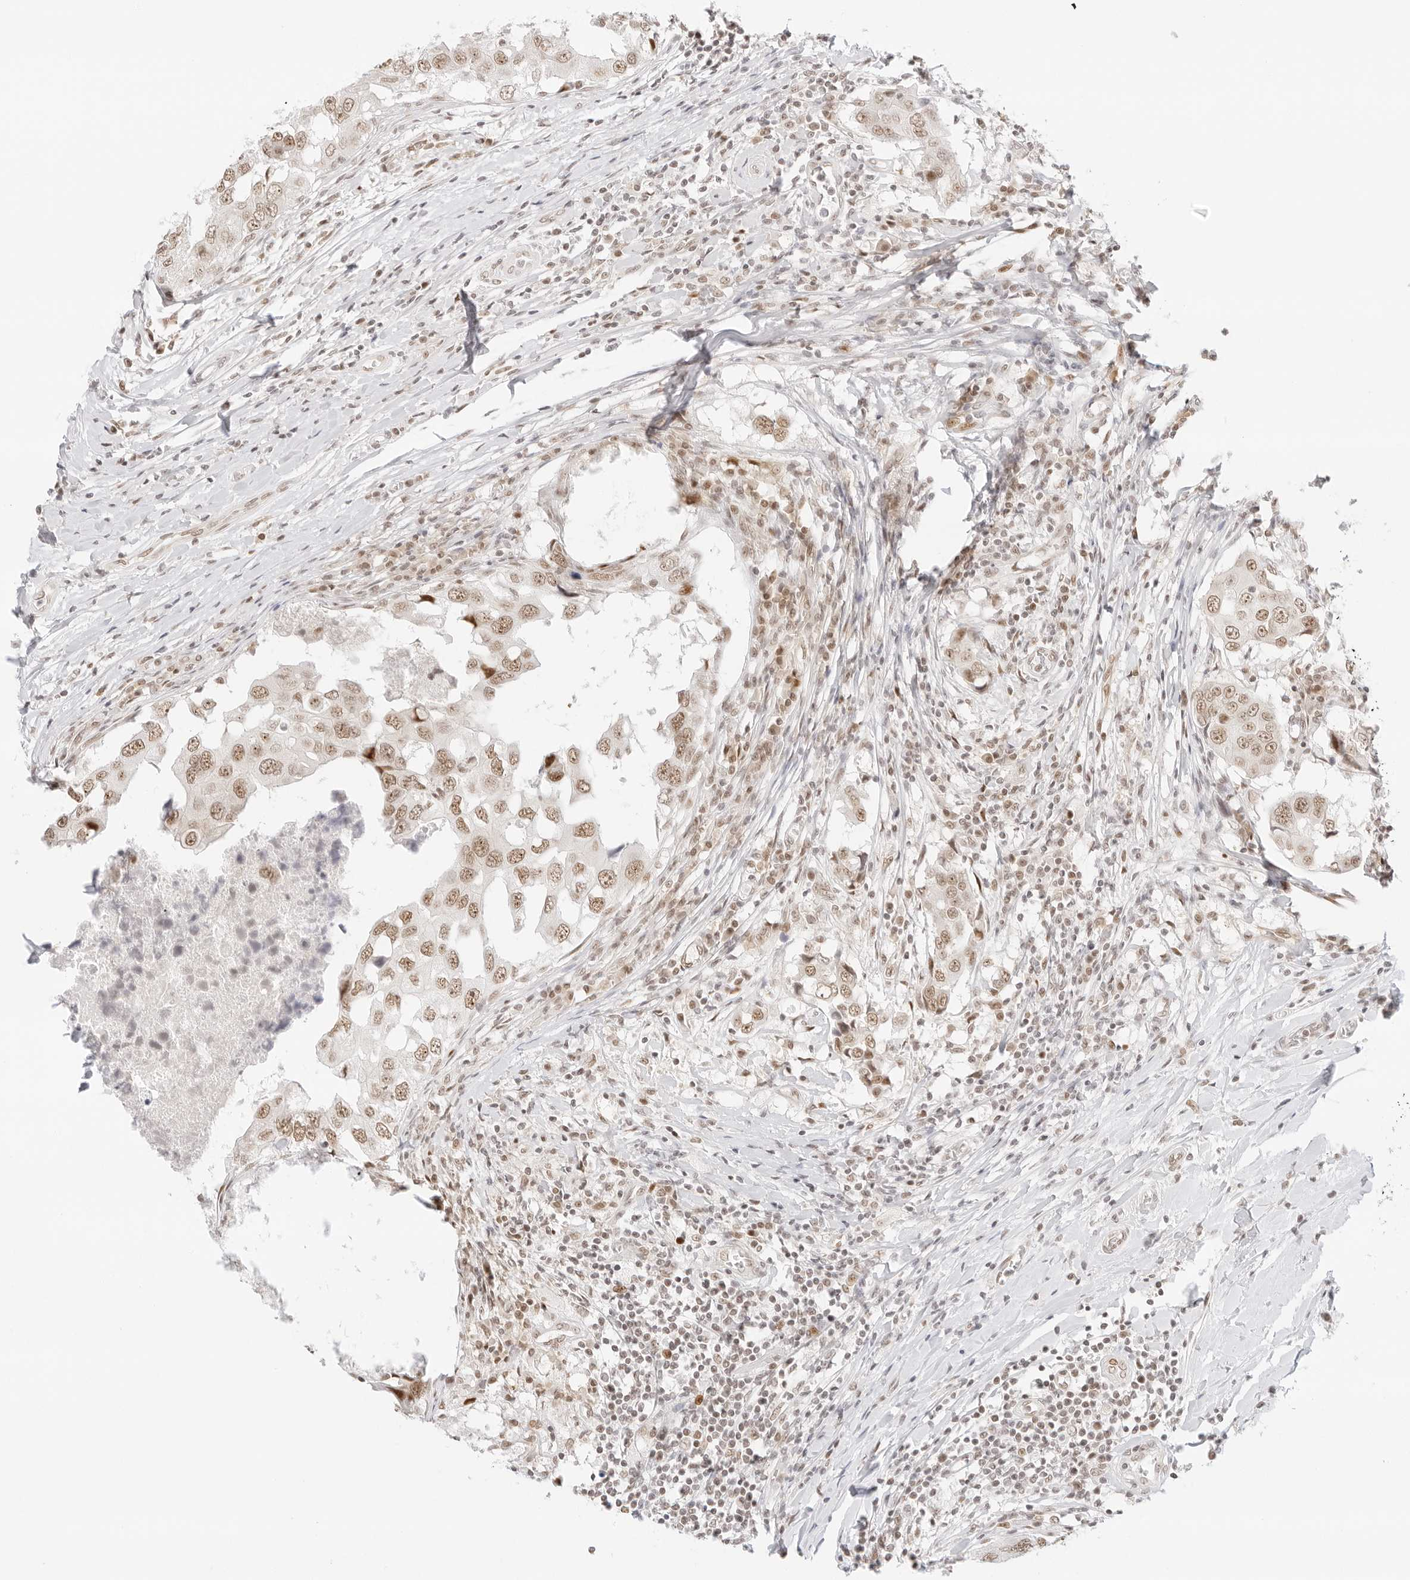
{"staining": {"intensity": "moderate", "quantity": ">75%", "location": "nuclear"}, "tissue": "breast cancer", "cell_type": "Tumor cells", "image_type": "cancer", "snomed": [{"axis": "morphology", "description": "Duct carcinoma"}, {"axis": "topography", "description": "Breast"}], "caption": "Immunohistochemical staining of breast infiltrating ductal carcinoma demonstrates moderate nuclear protein positivity in approximately >75% of tumor cells. (DAB IHC, brown staining for protein, blue staining for nuclei).", "gene": "ITGA6", "patient": {"sex": "female", "age": 27}}